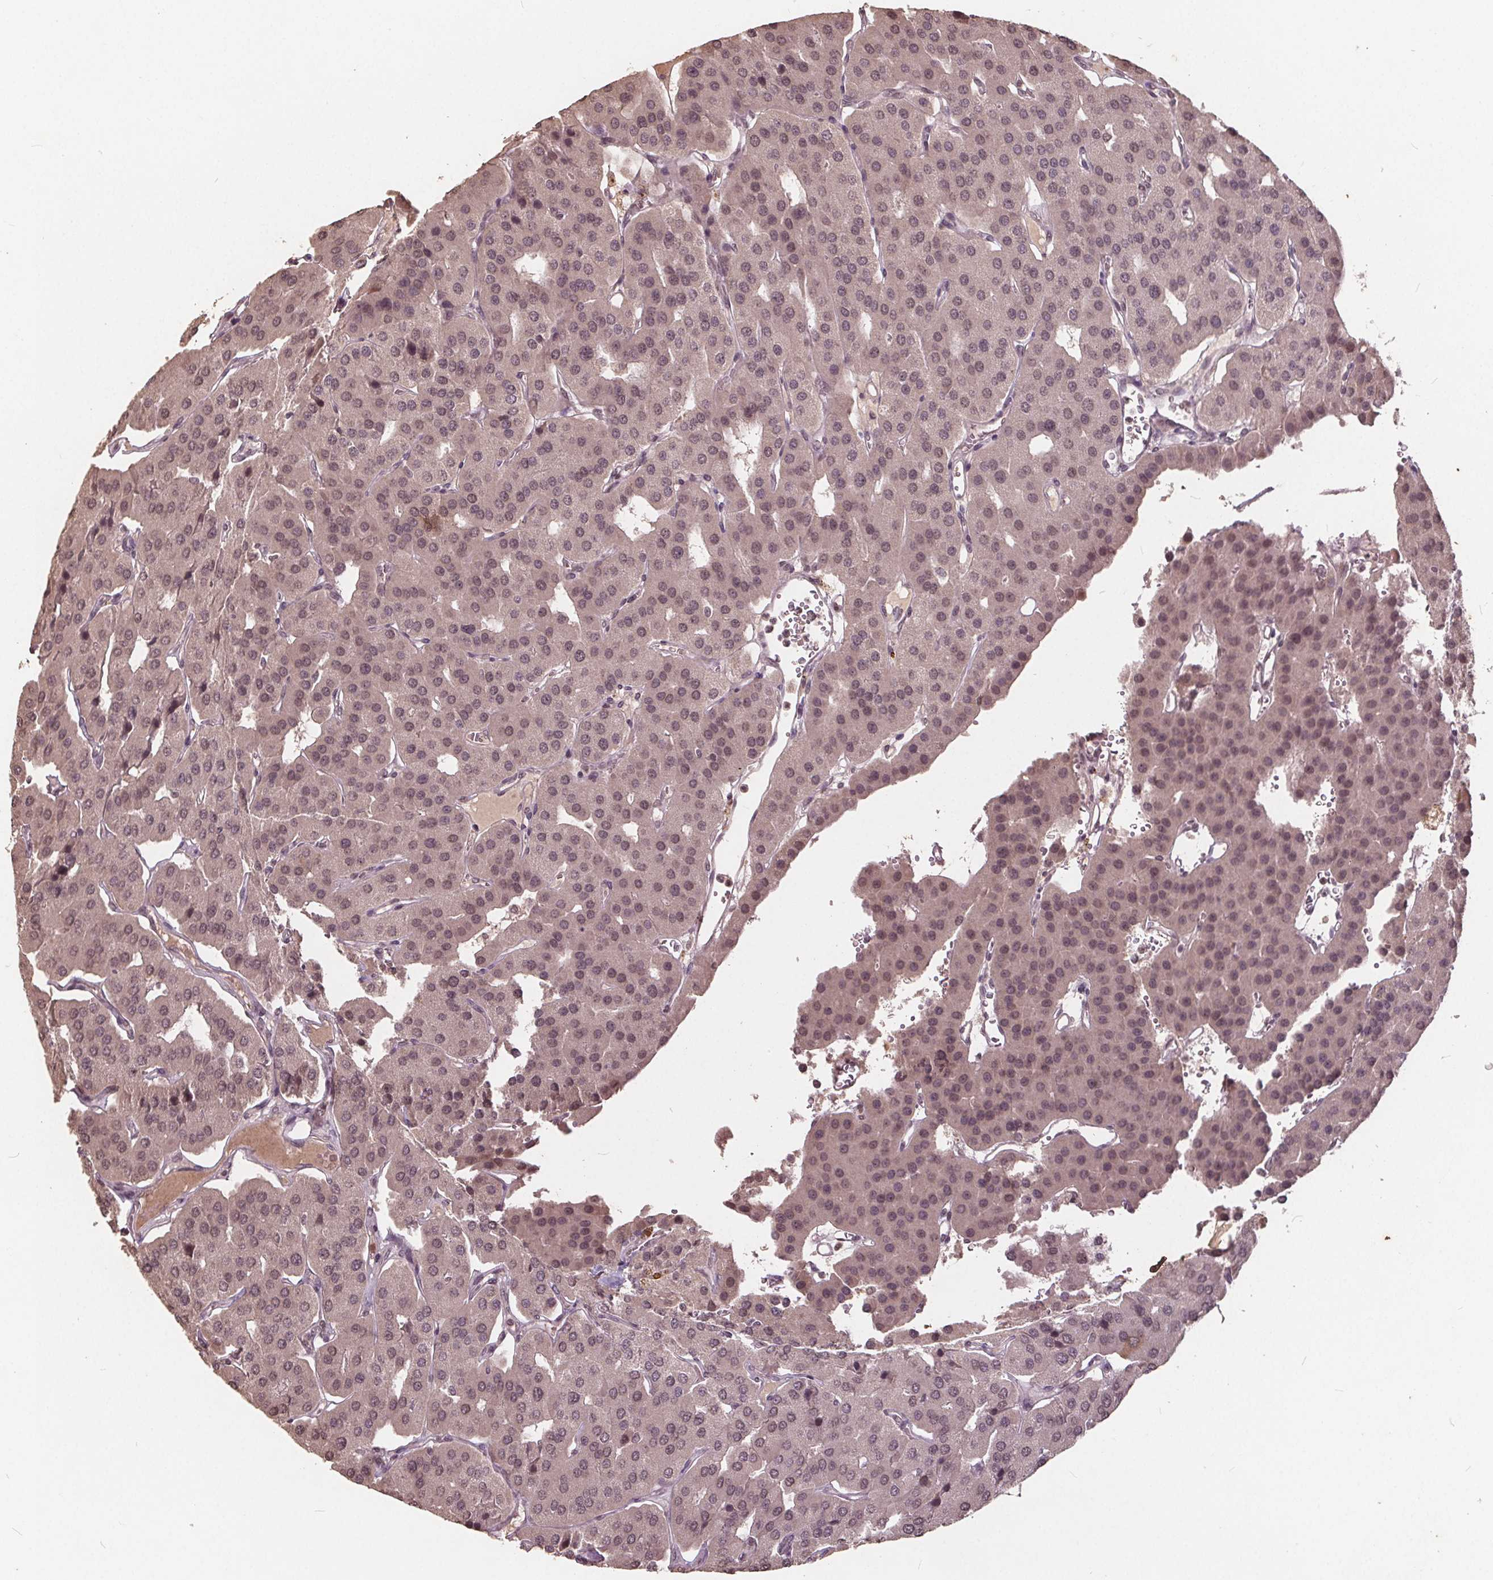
{"staining": {"intensity": "weak", "quantity": ">75%", "location": "nuclear"}, "tissue": "parathyroid gland", "cell_type": "Glandular cells", "image_type": "normal", "snomed": [{"axis": "morphology", "description": "Normal tissue, NOS"}, {"axis": "morphology", "description": "Adenoma, NOS"}, {"axis": "topography", "description": "Parathyroid gland"}], "caption": "This photomicrograph reveals benign parathyroid gland stained with immunohistochemistry (IHC) to label a protein in brown. The nuclear of glandular cells show weak positivity for the protein. Nuclei are counter-stained blue.", "gene": "DNMT3B", "patient": {"sex": "female", "age": 86}}